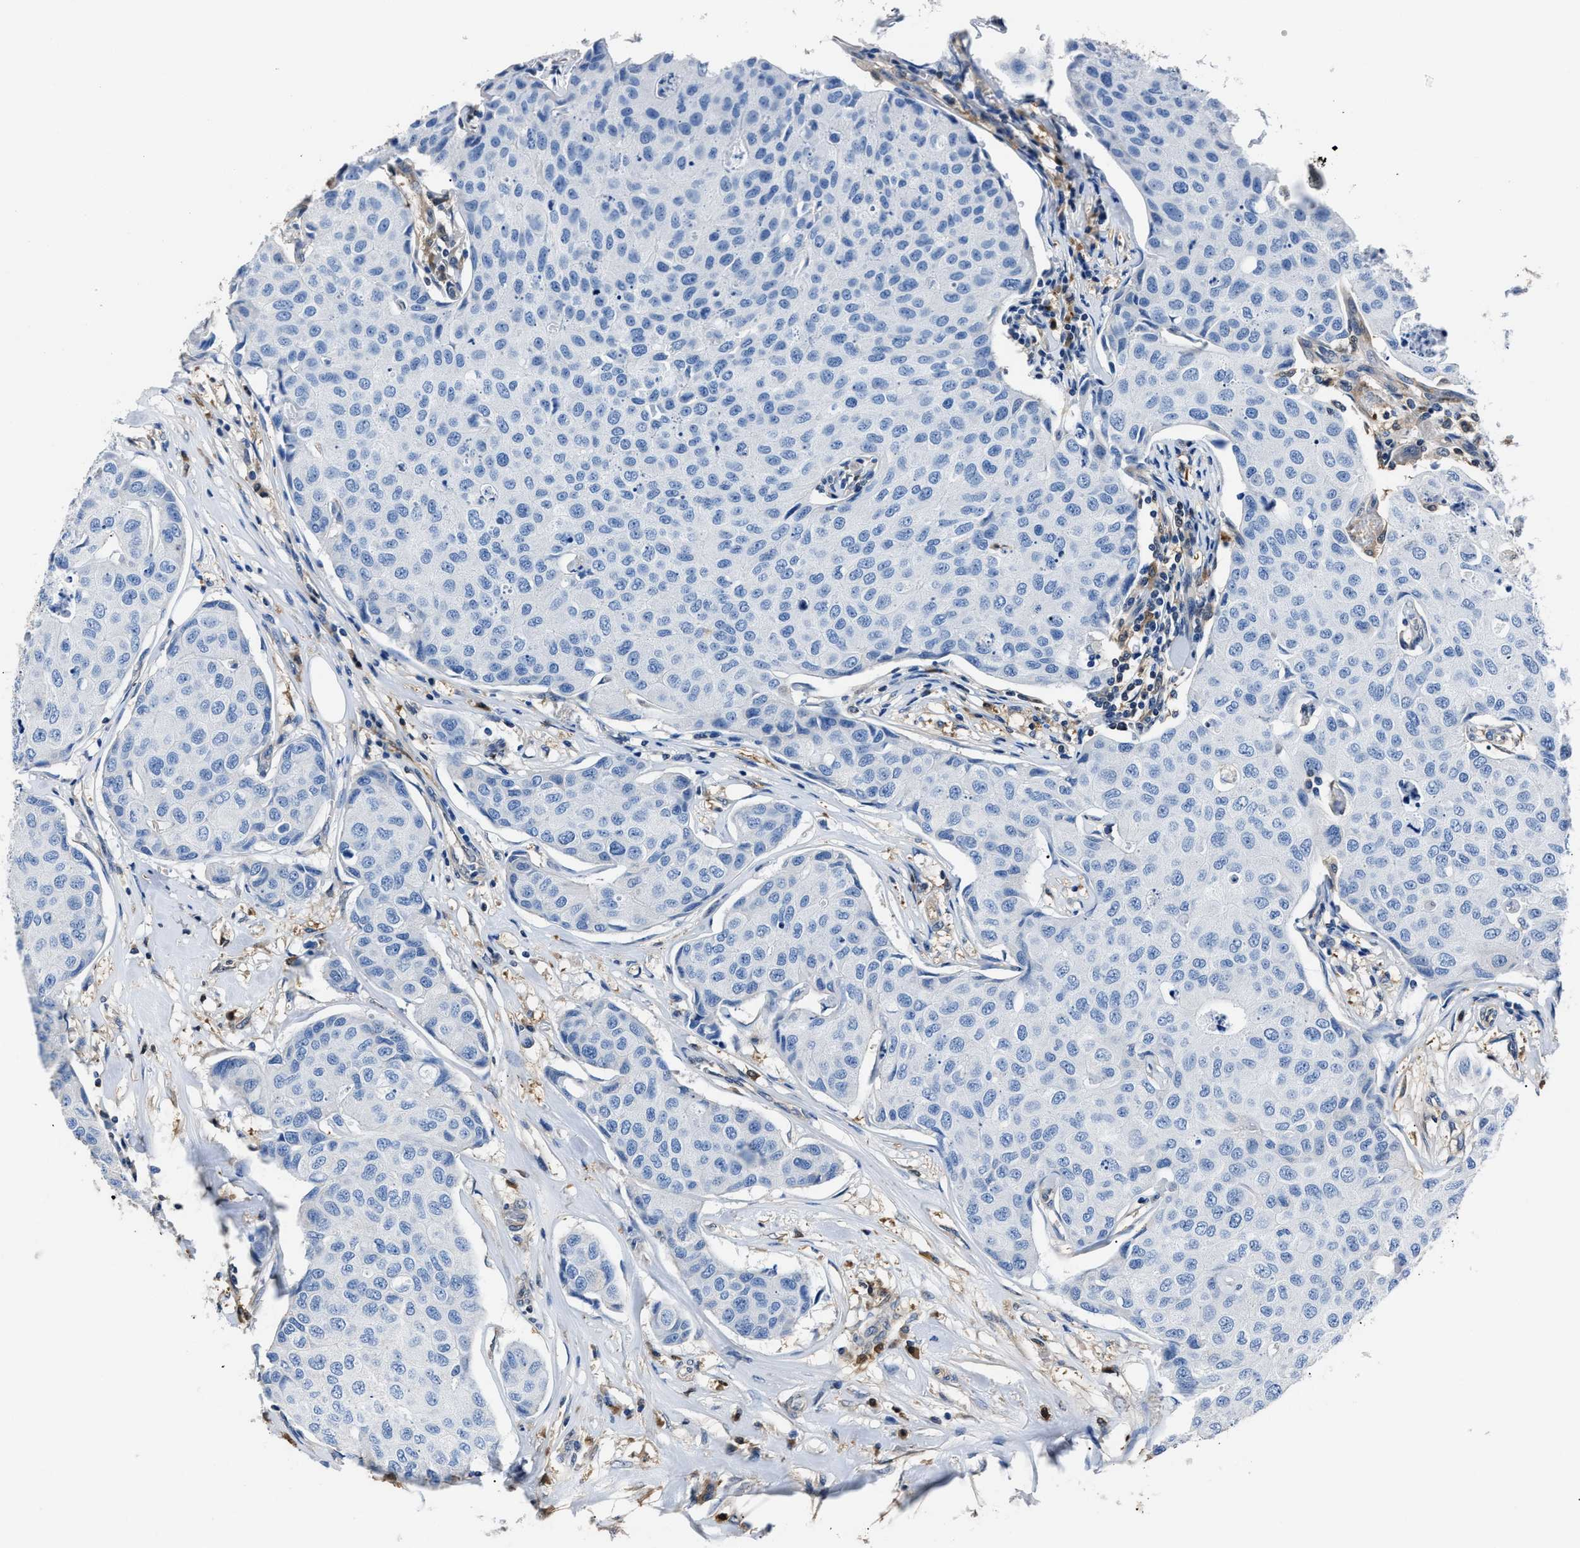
{"staining": {"intensity": "negative", "quantity": "none", "location": "none"}, "tissue": "breast cancer", "cell_type": "Tumor cells", "image_type": "cancer", "snomed": [{"axis": "morphology", "description": "Duct carcinoma"}, {"axis": "topography", "description": "Breast"}], "caption": "The IHC image has no significant positivity in tumor cells of breast cancer tissue.", "gene": "GSTP1", "patient": {"sex": "female", "age": 80}}